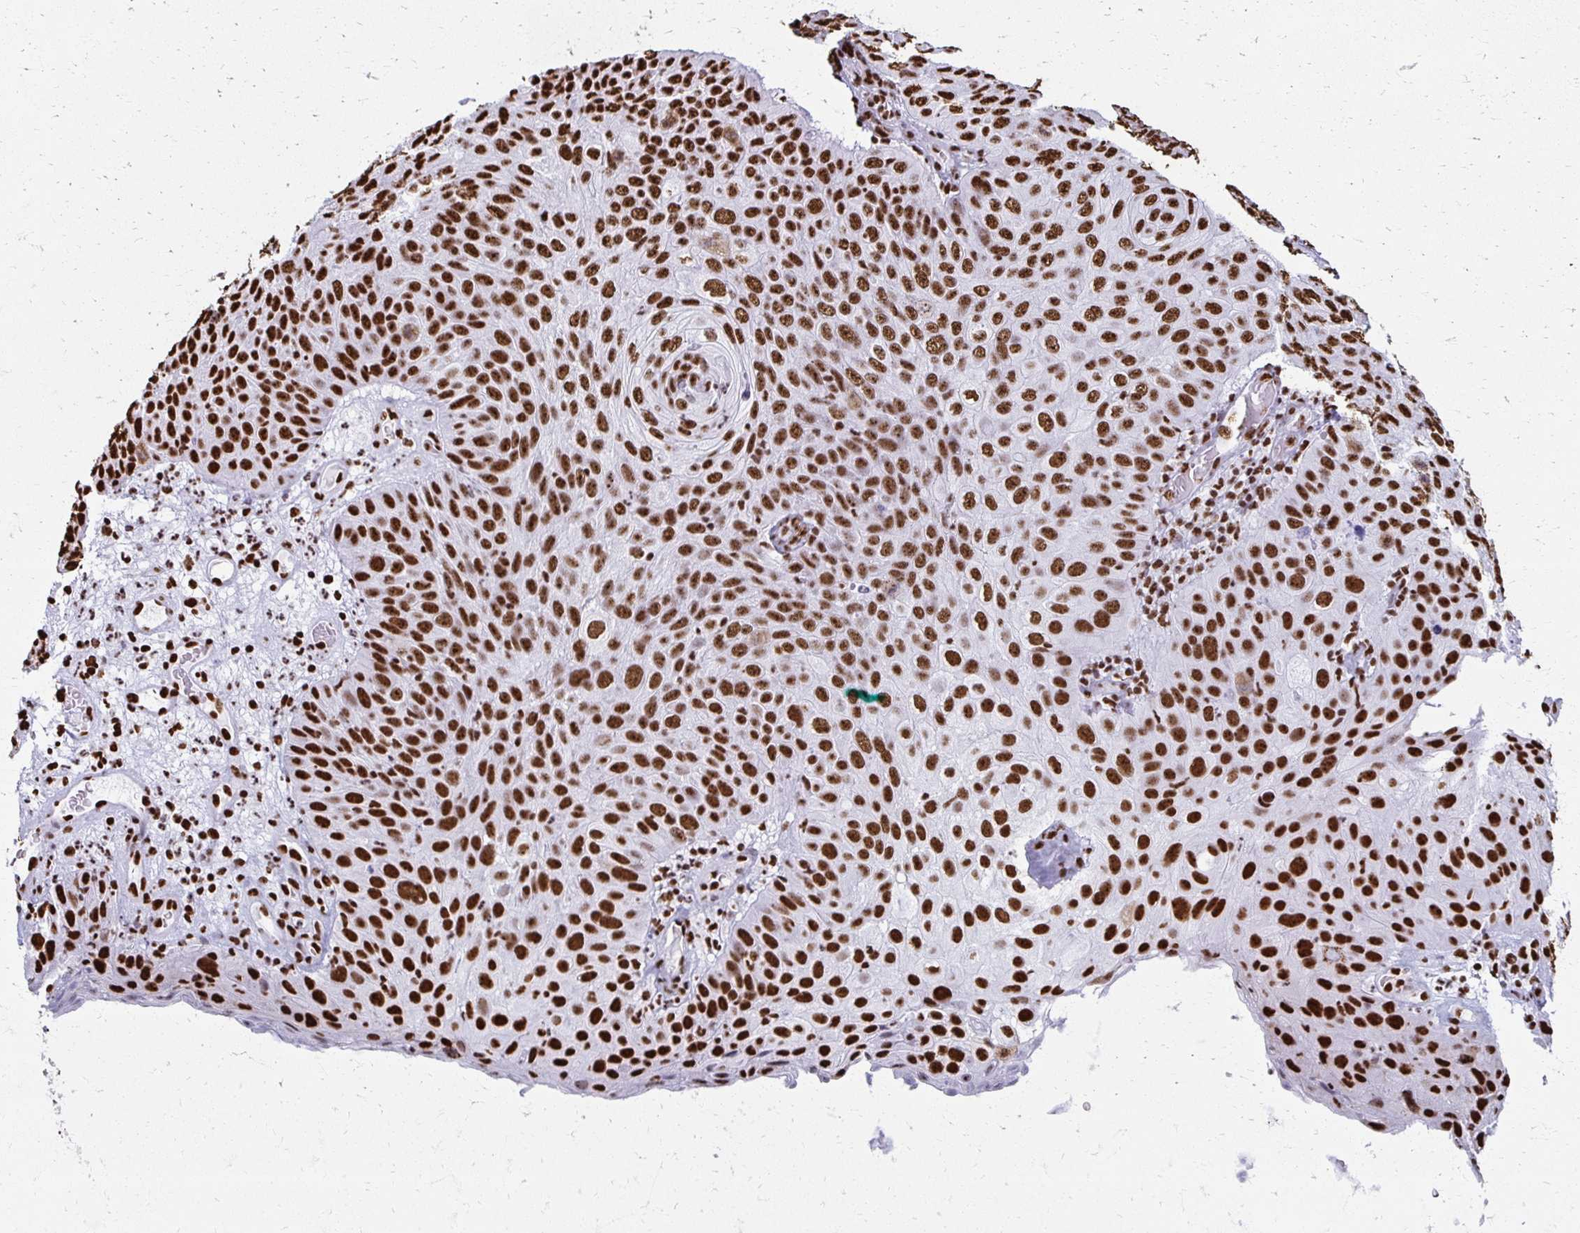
{"staining": {"intensity": "strong", "quantity": ">75%", "location": "nuclear"}, "tissue": "skin cancer", "cell_type": "Tumor cells", "image_type": "cancer", "snomed": [{"axis": "morphology", "description": "Squamous cell carcinoma, NOS"}, {"axis": "topography", "description": "Skin"}], "caption": "Protein positivity by immunohistochemistry exhibits strong nuclear expression in about >75% of tumor cells in skin cancer.", "gene": "NONO", "patient": {"sex": "male", "age": 87}}